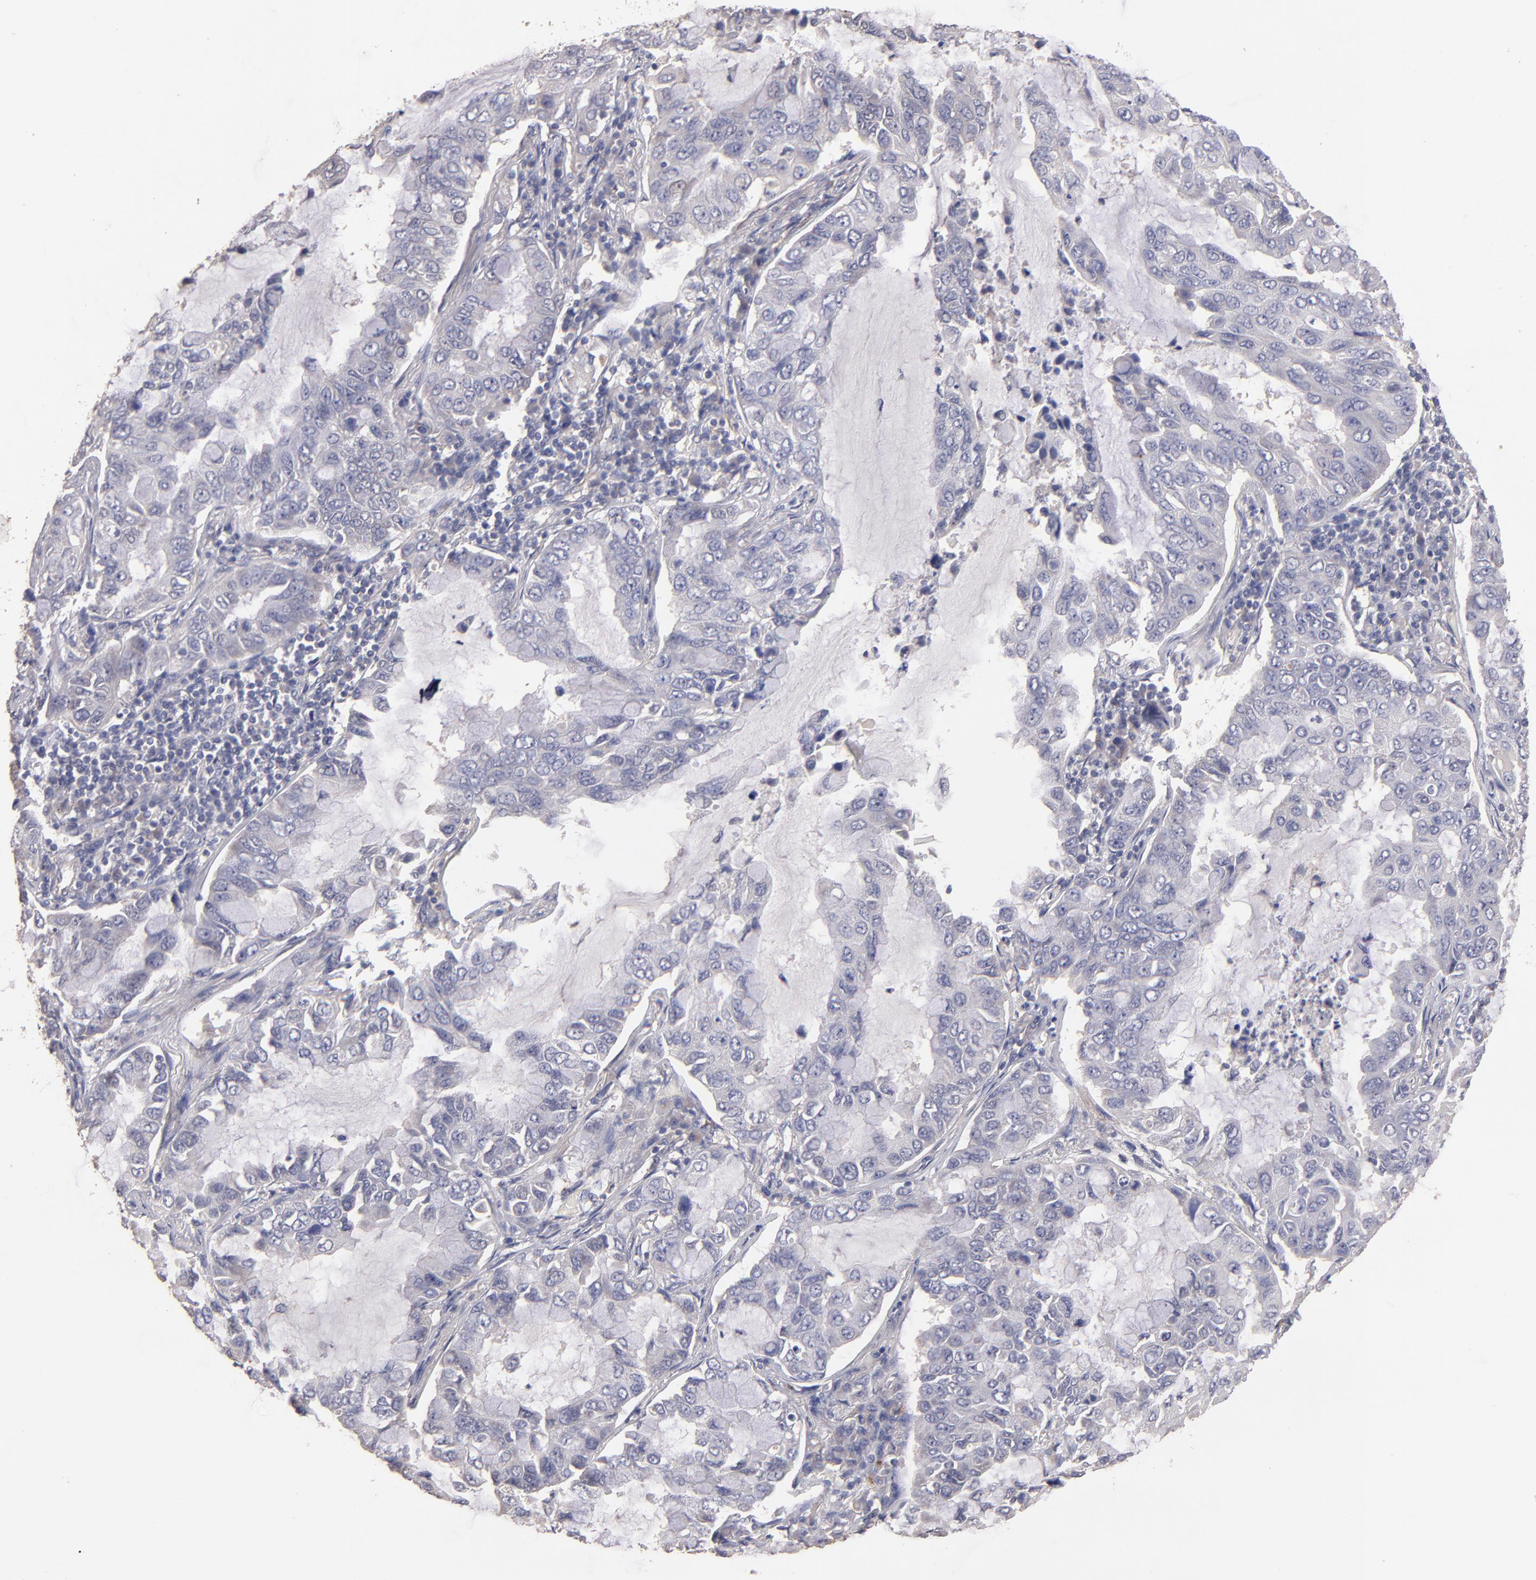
{"staining": {"intensity": "weak", "quantity": "<25%", "location": "cytoplasmic/membranous"}, "tissue": "lung cancer", "cell_type": "Tumor cells", "image_type": "cancer", "snomed": [{"axis": "morphology", "description": "Adenocarcinoma, NOS"}, {"axis": "topography", "description": "Lung"}], "caption": "Immunohistochemistry (IHC) micrograph of lung cancer (adenocarcinoma) stained for a protein (brown), which shows no staining in tumor cells. (DAB (3,3'-diaminobenzidine) IHC, high magnification).", "gene": "MAGEE1", "patient": {"sex": "male", "age": 64}}